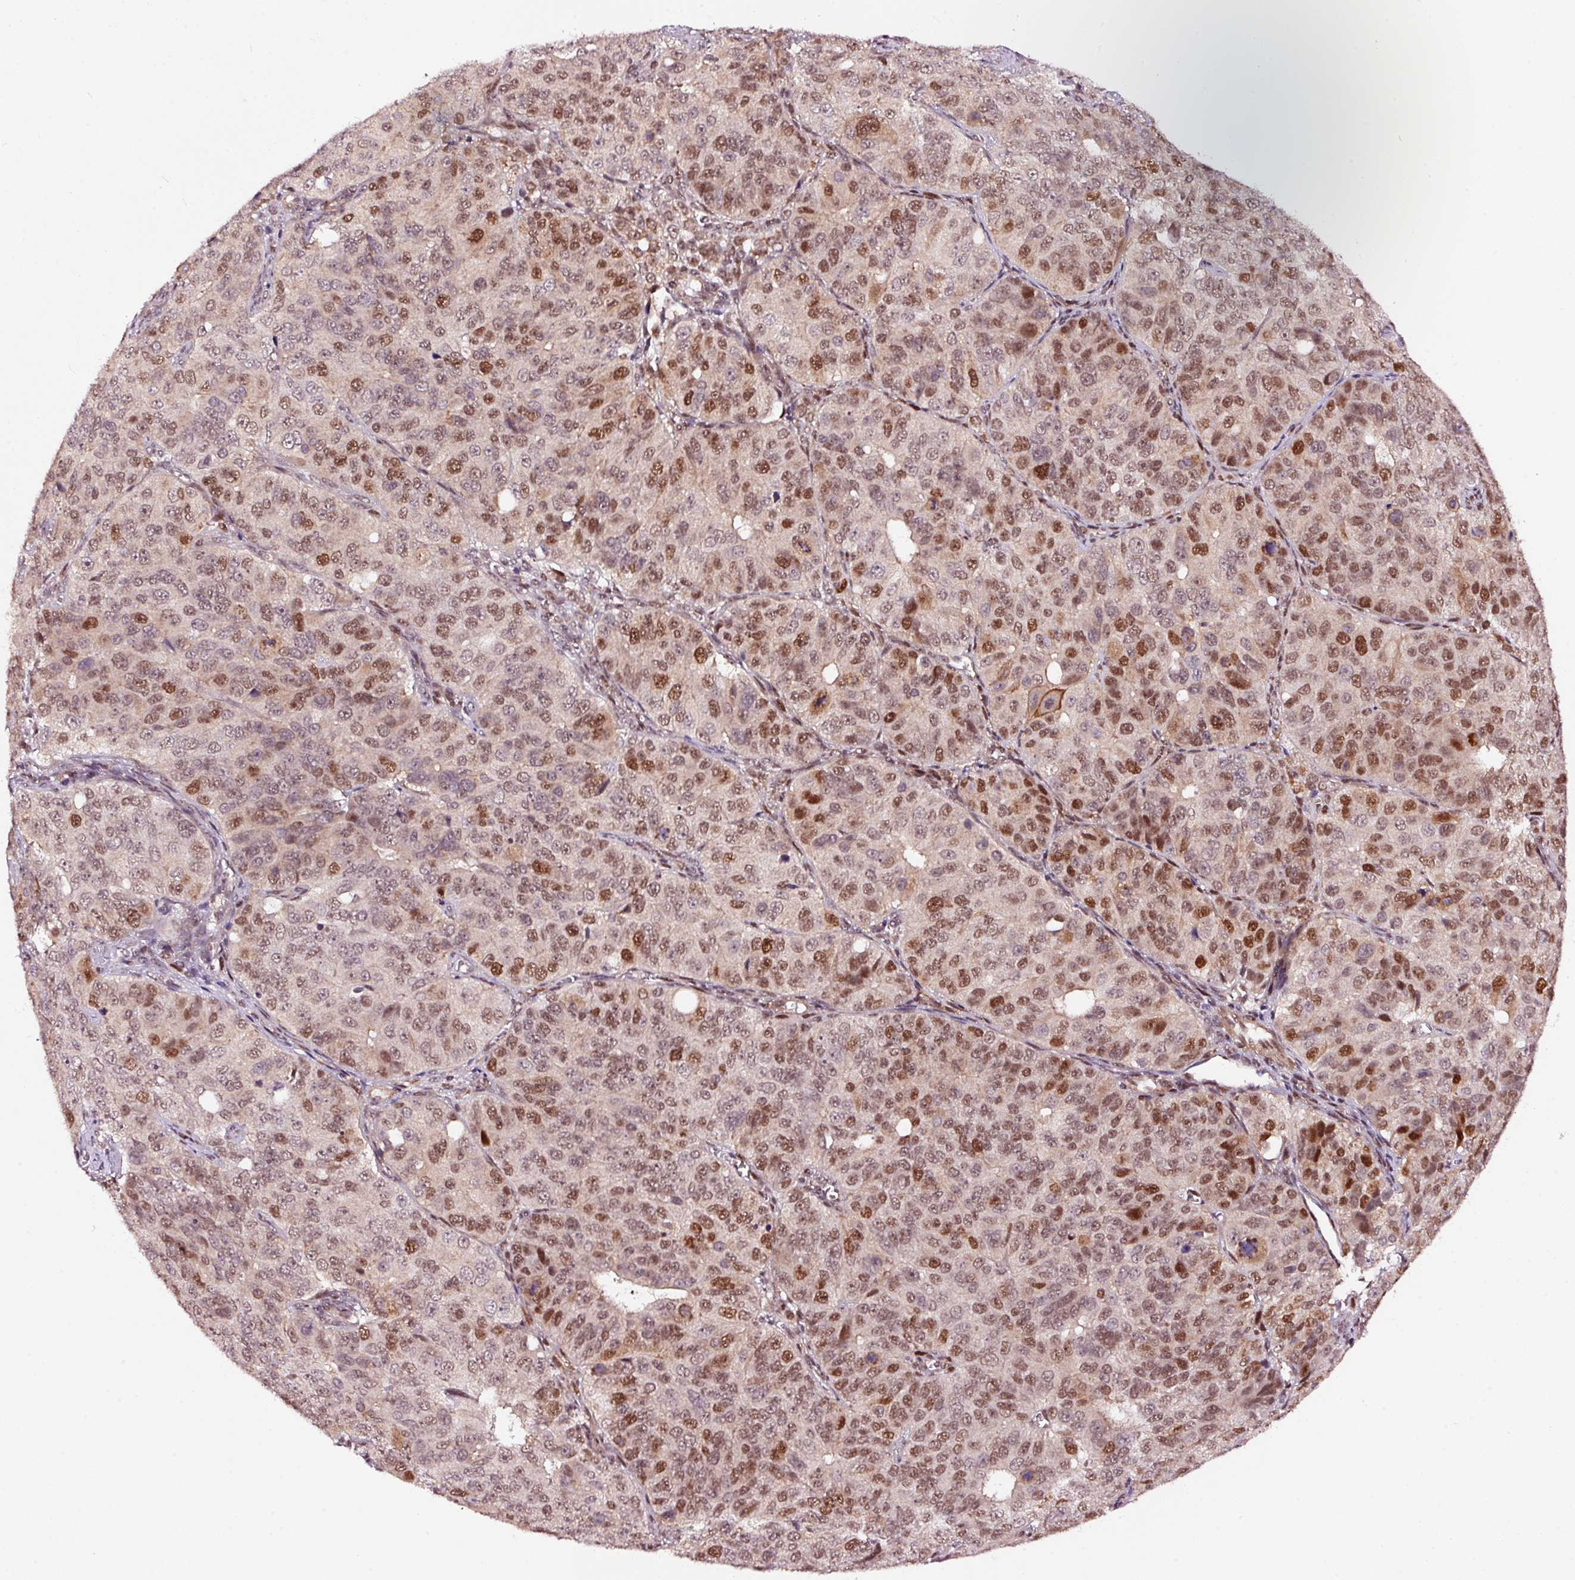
{"staining": {"intensity": "moderate", "quantity": ">75%", "location": "nuclear"}, "tissue": "ovarian cancer", "cell_type": "Tumor cells", "image_type": "cancer", "snomed": [{"axis": "morphology", "description": "Carcinoma, endometroid"}, {"axis": "topography", "description": "Ovary"}], "caption": "Human ovarian cancer (endometroid carcinoma) stained with a protein marker demonstrates moderate staining in tumor cells.", "gene": "RFC4", "patient": {"sex": "female", "age": 51}}